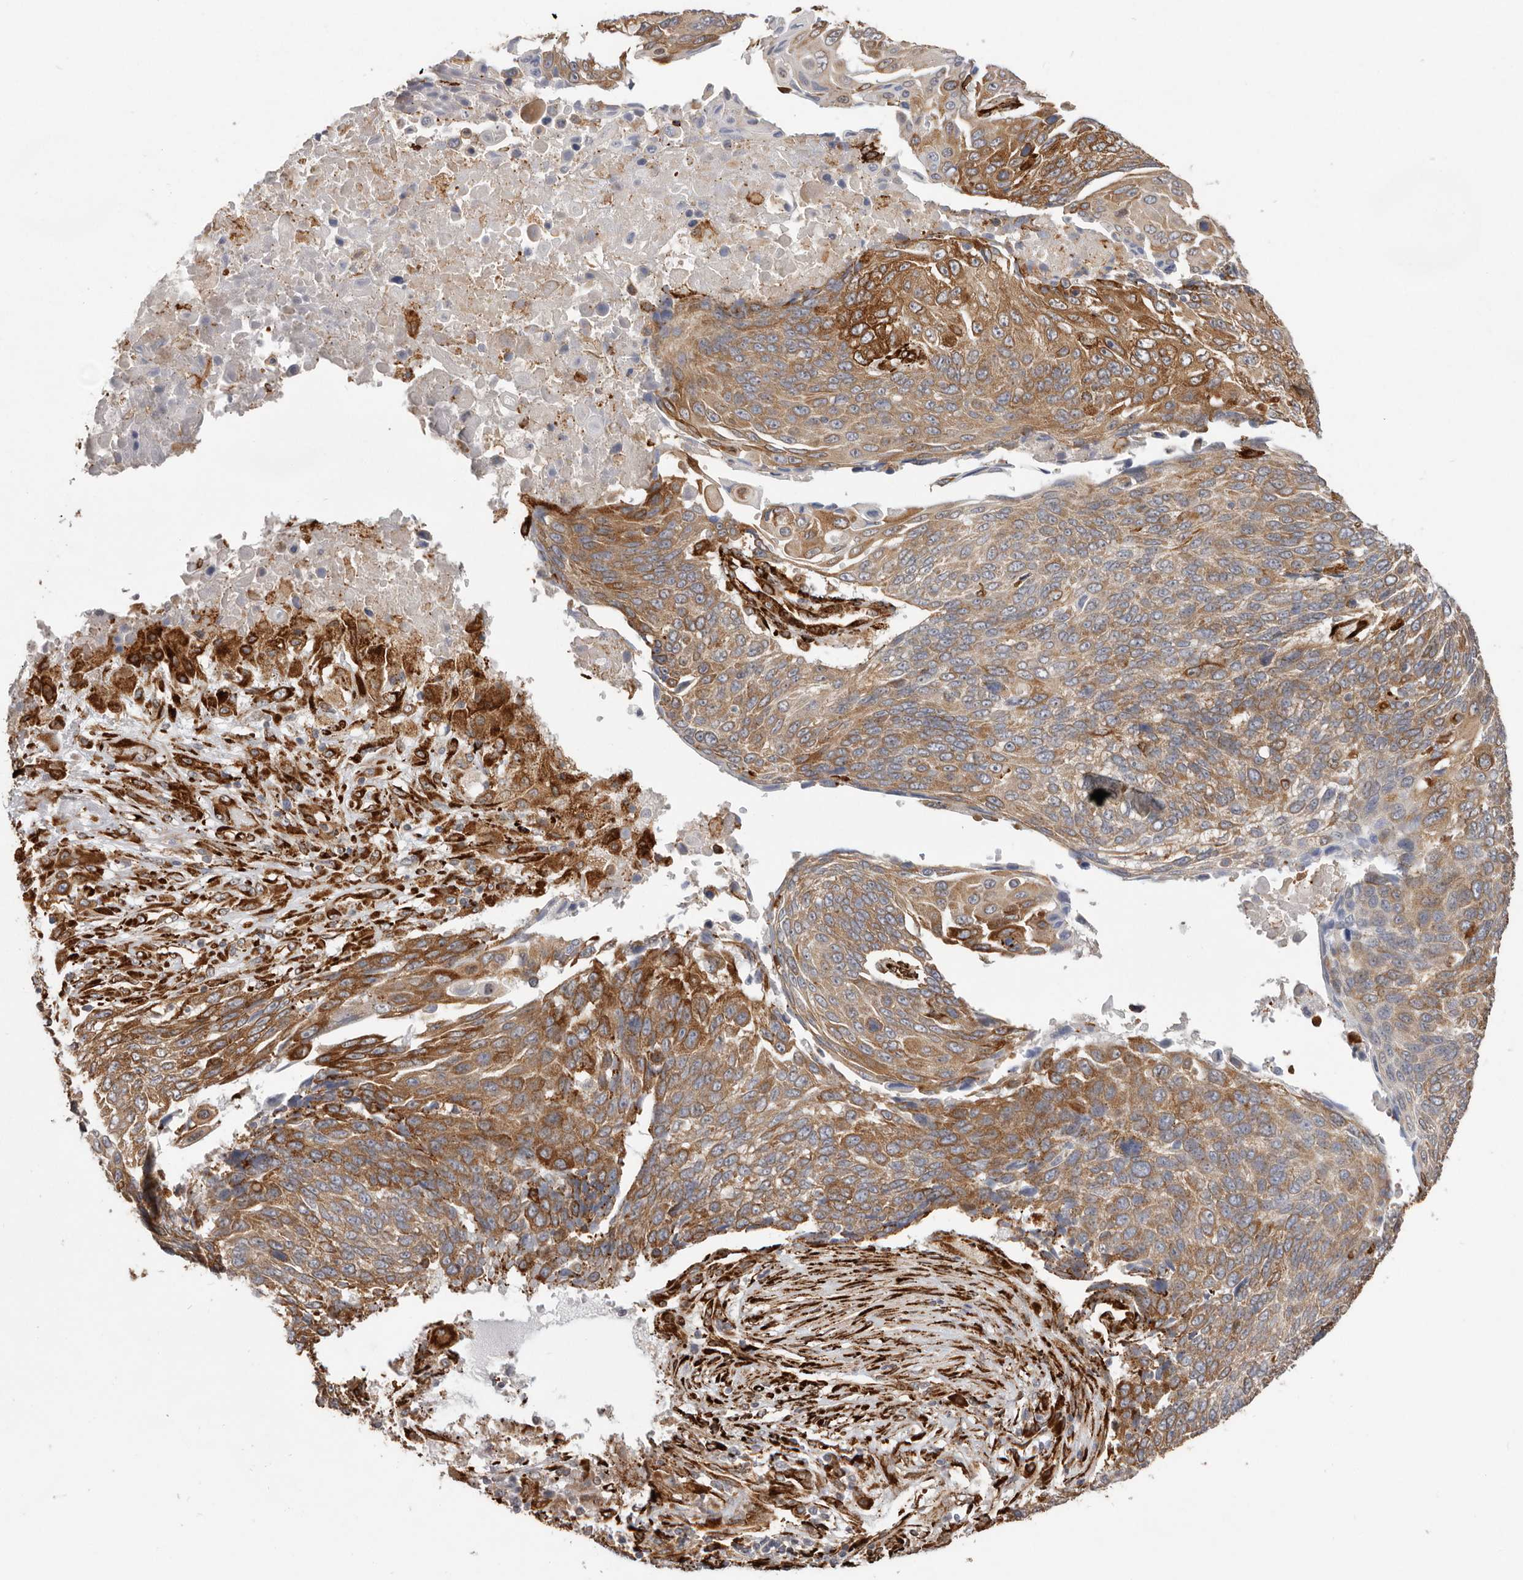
{"staining": {"intensity": "moderate", "quantity": ">75%", "location": "cytoplasmic/membranous"}, "tissue": "lung cancer", "cell_type": "Tumor cells", "image_type": "cancer", "snomed": [{"axis": "morphology", "description": "Squamous cell carcinoma, NOS"}, {"axis": "topography", "description": "Lung"}], "caption": "IHC histopathology image of neoplastic tissue: human lung cancer (squamous cell carcinoma) stained using immunohistochemistry reveals medium levels of moderate protein expression localized specifically in the cytoplasmic/membranous of tumor cells, appearing as a cytoplasmic/membranous brown color.", "gene": "WDTC1", "patient": {"sex": "male", "age": 66}}